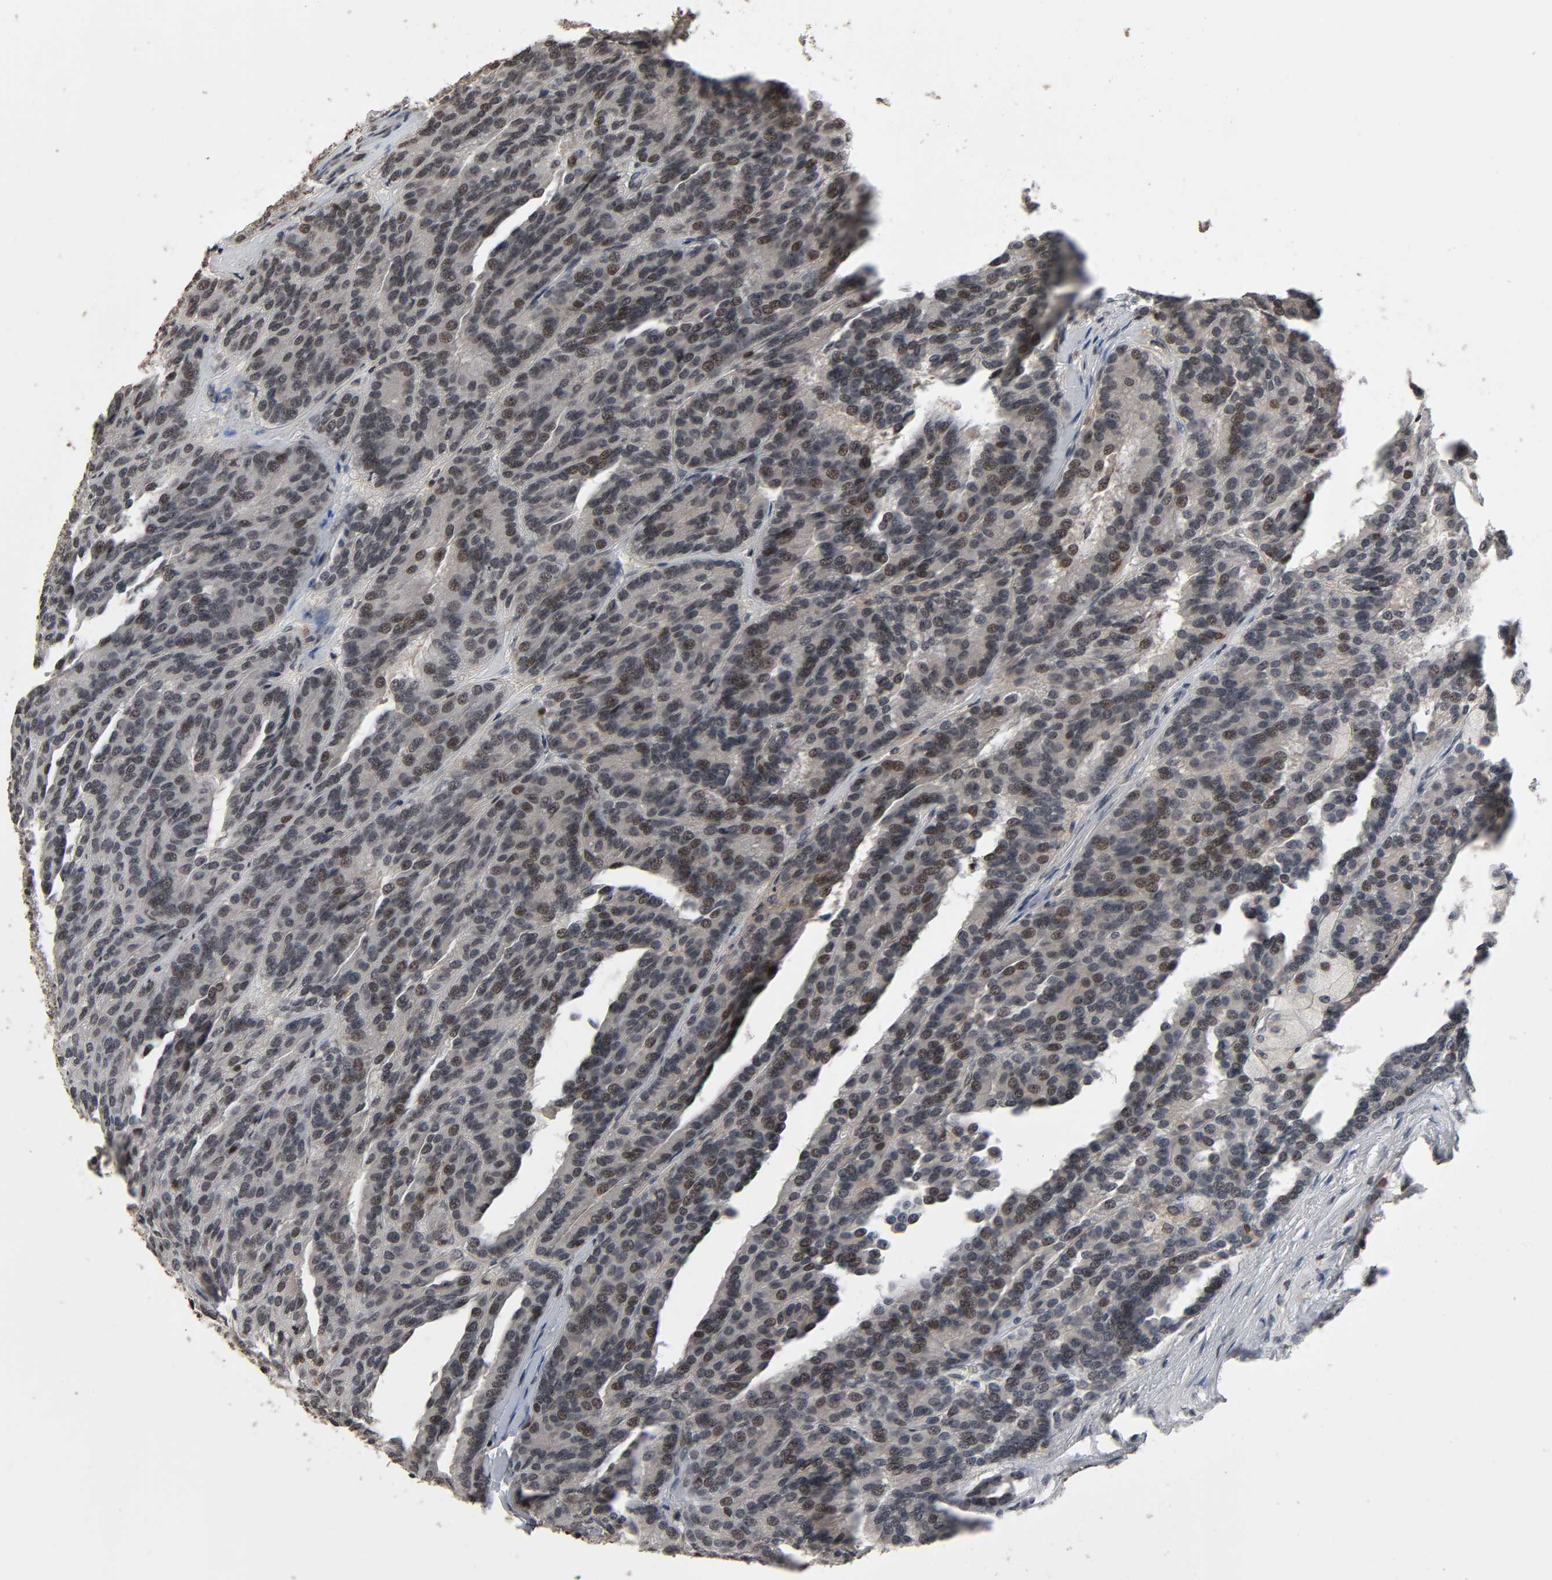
{"staining": {"intensity": "weak", "quantity": "<25%", "location": "nuclear"}, "tissue": "renal cancer", "cell_type": "Tumor cells", "image_type": "cancer", "snomed": [{"axis": "morphology", "description": "Adenocarcinoma, NOS"}, {"axis": "topography", "description": "Kidney"}], "caption": "The image exhibits no staining of tumor cells in renal cancer (adenocarcinoma).", "gene": "STK4", "patient": {"sex": "male", "age": 46}}